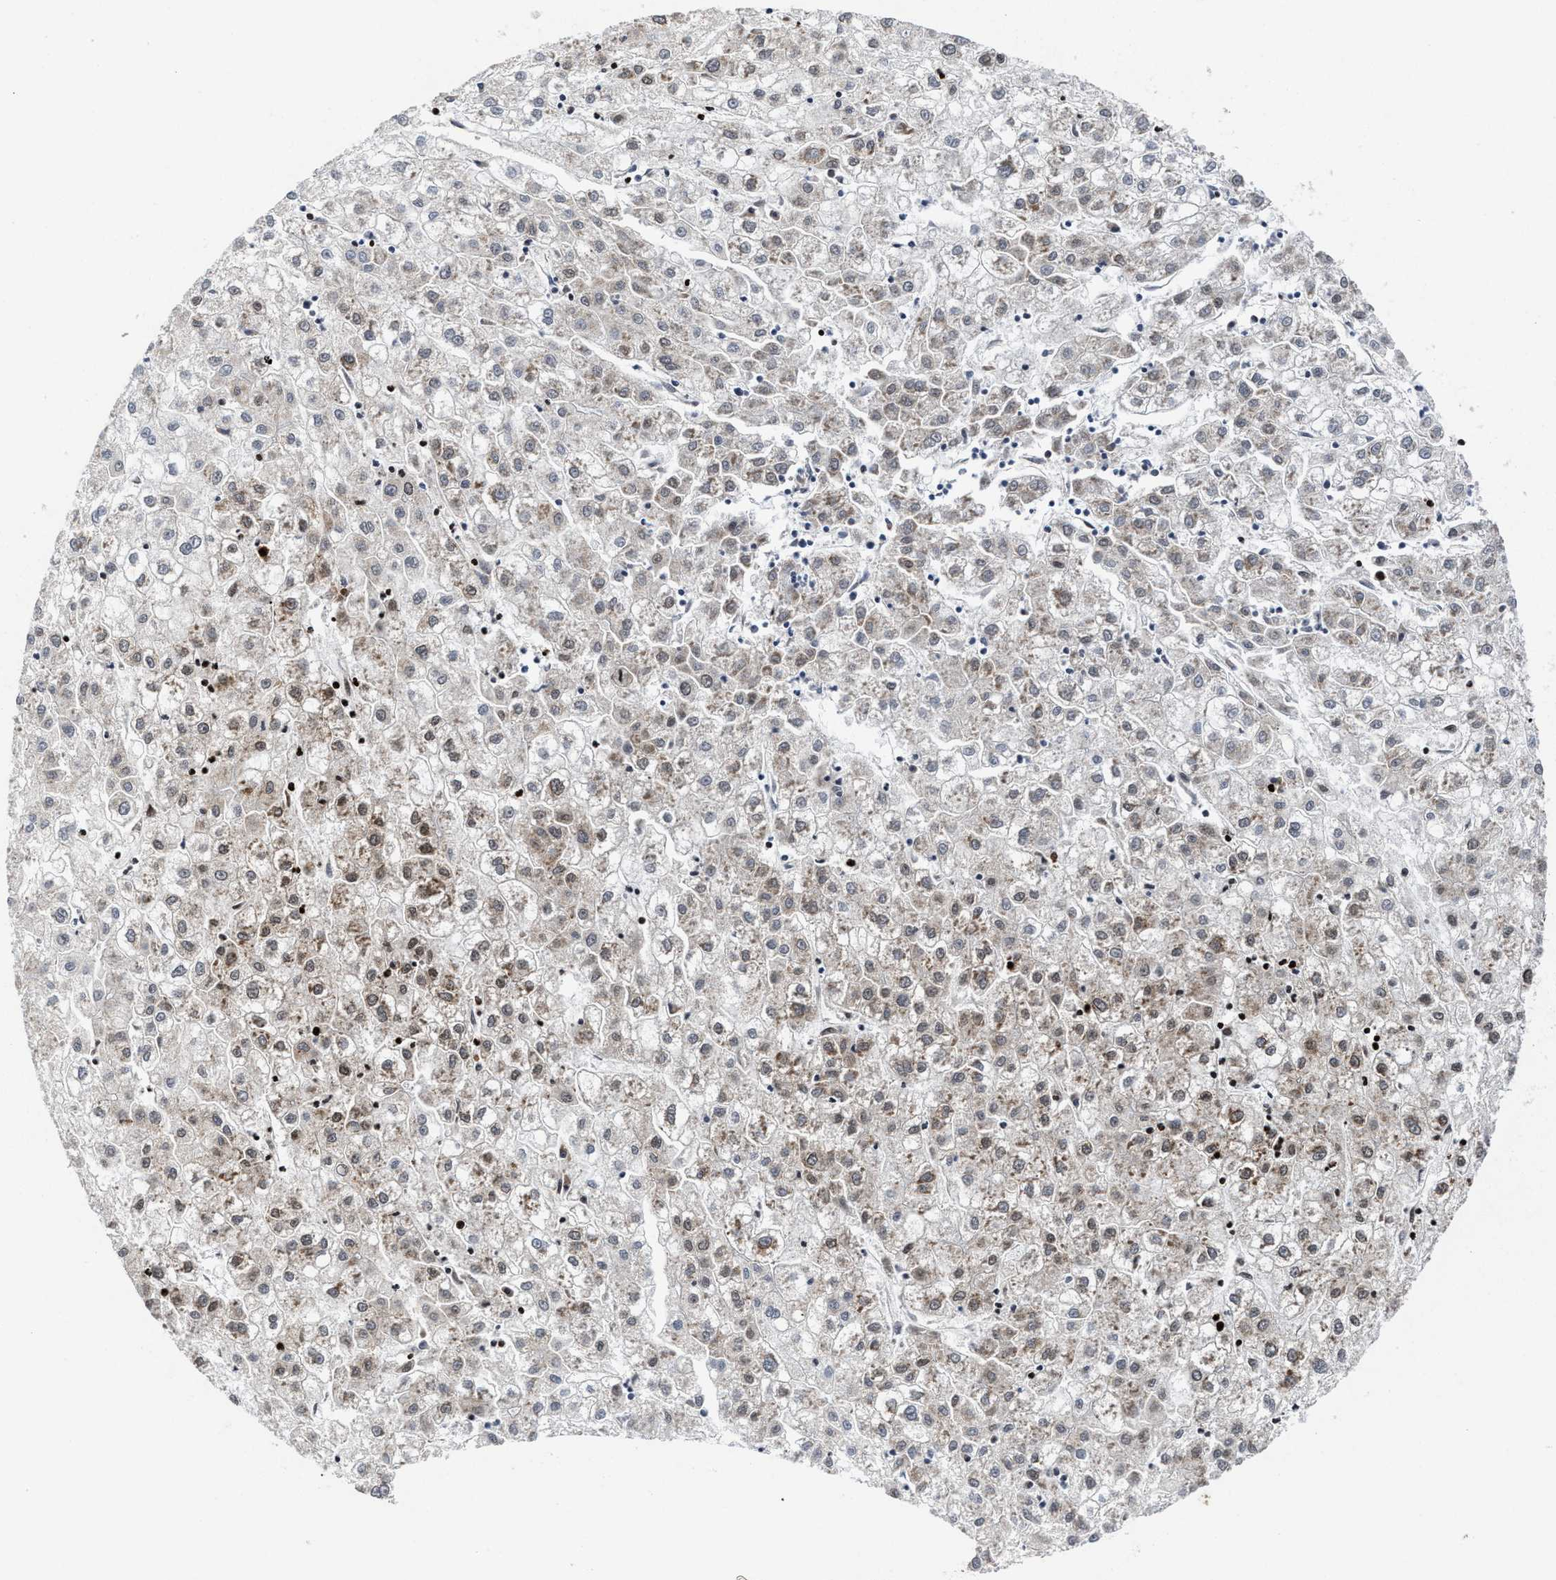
{"staining": {"intensity": "weak", "quantity": "25%-75%", "location": "cytoplasmic/membranous"}, "tissue": "liver cancer", "cell_type": "Tumor cells", "image_type": "cancer", "snomed": [{"axis": "morphology", "description": "Carcinoma, Hepatocellular, NOS"}, {"axis": "topography", "description": "Liver"}], "caption": "Brown immunohistochemical staining in human hepatocellular carcinoma (liver) displays weak cytoplasmic/membranous expression in approximately 25%-75% of tumor cells.", "gene": "ALYREF", "patient": {"sex": "male", "age": 72}}